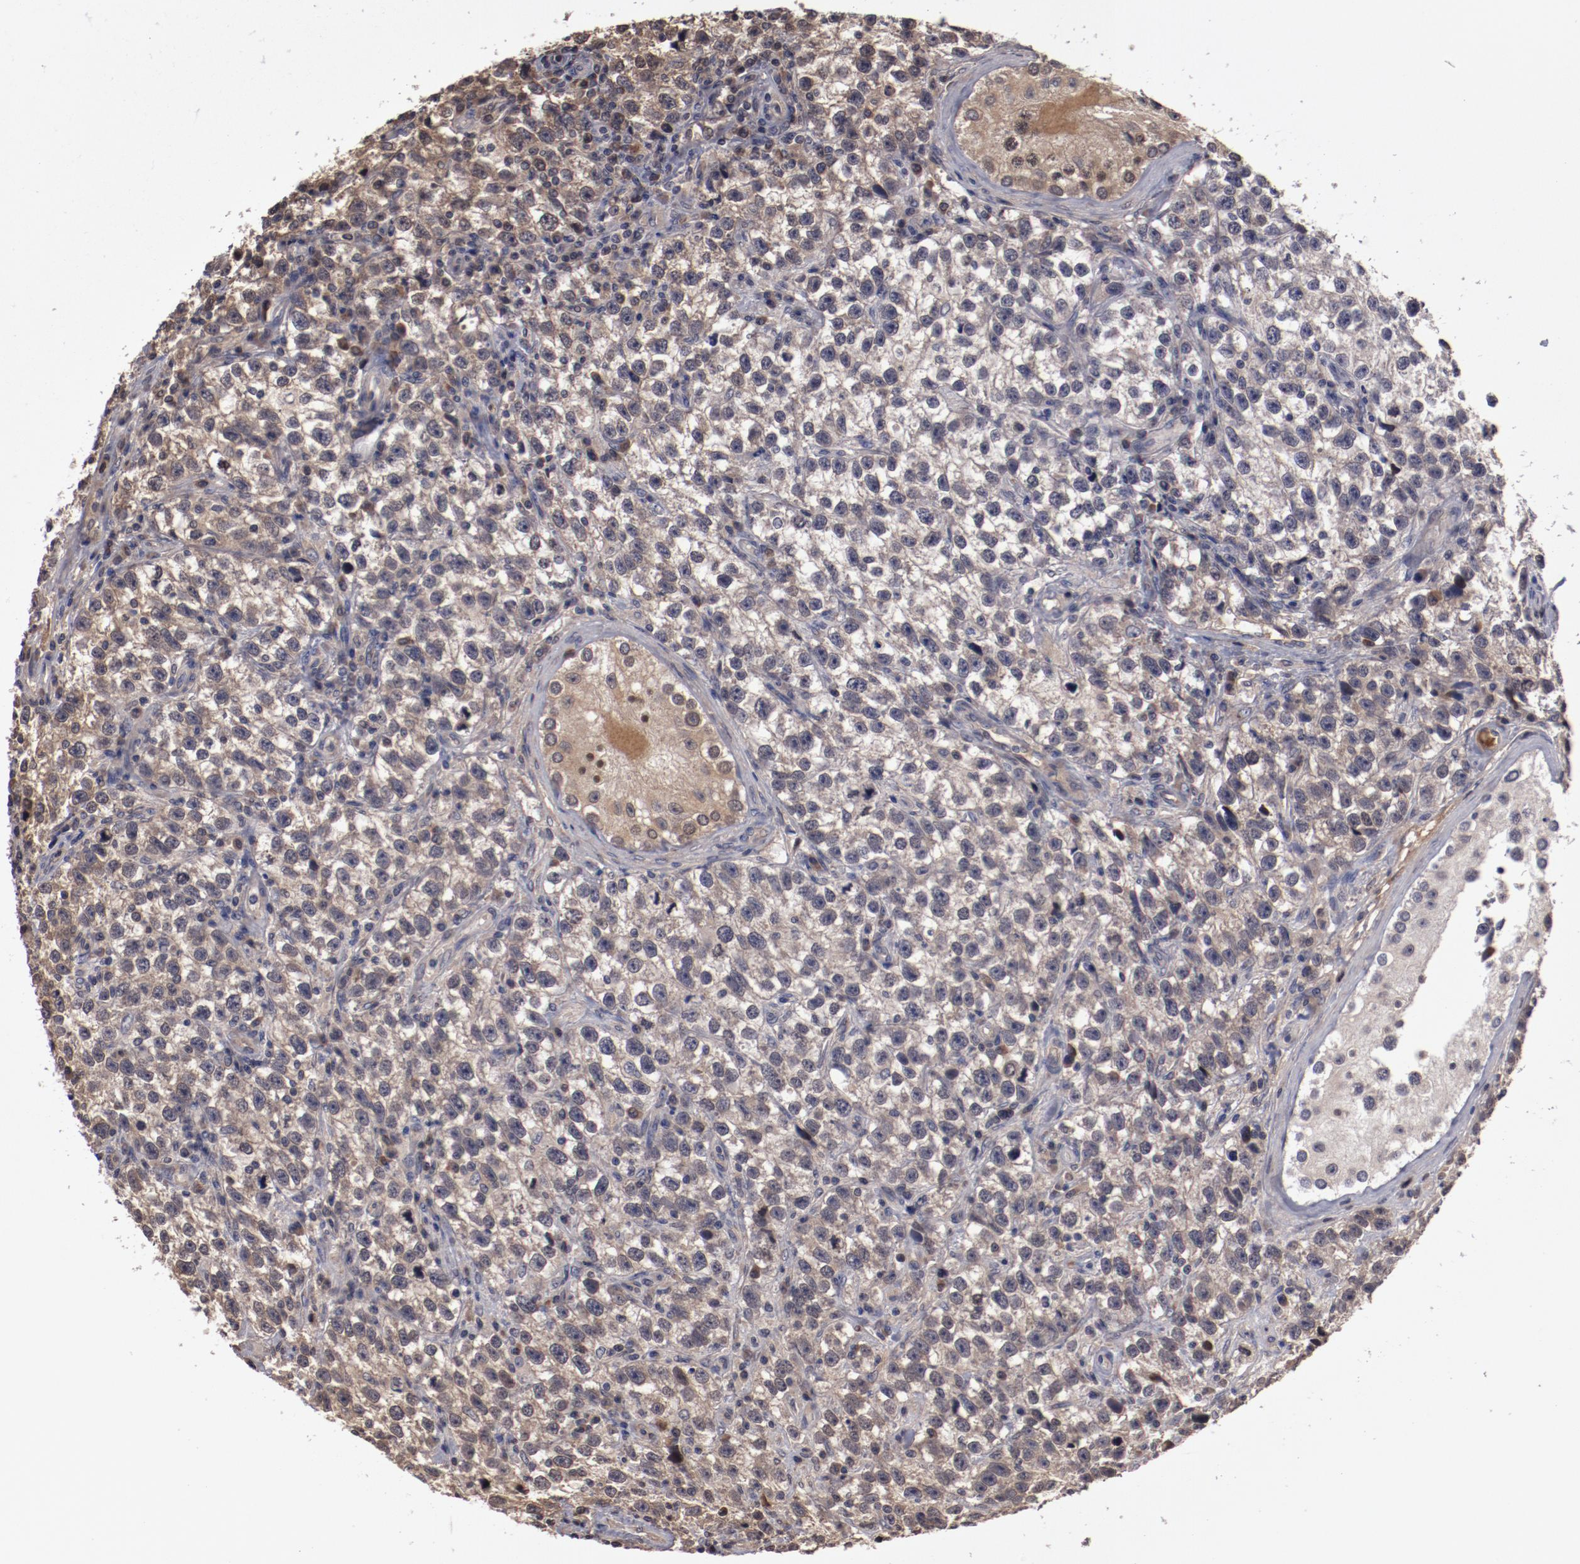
{"staining": {"intensity": "moderate", "quantity": ">75%", "location": "cytoplasmic/membranous,nuclear"}, "tissue": "testis cancer", "cell_type": "Tumor cells", "image_type": "cancer", "snomed": [{"axis": "morphology", "description": "Seminoma, NOS"}, {"axis": "topography", "description": "Testis"}], "caption": "IHC of human testis cancer (seminoma) demonstrates medium levels of moderate cytoplasmic/membranous and nuclear expression in approximately >75% of tumor cells.", "gene": "SERPINA7", "patient": {"sex": "male", "age": 38}}